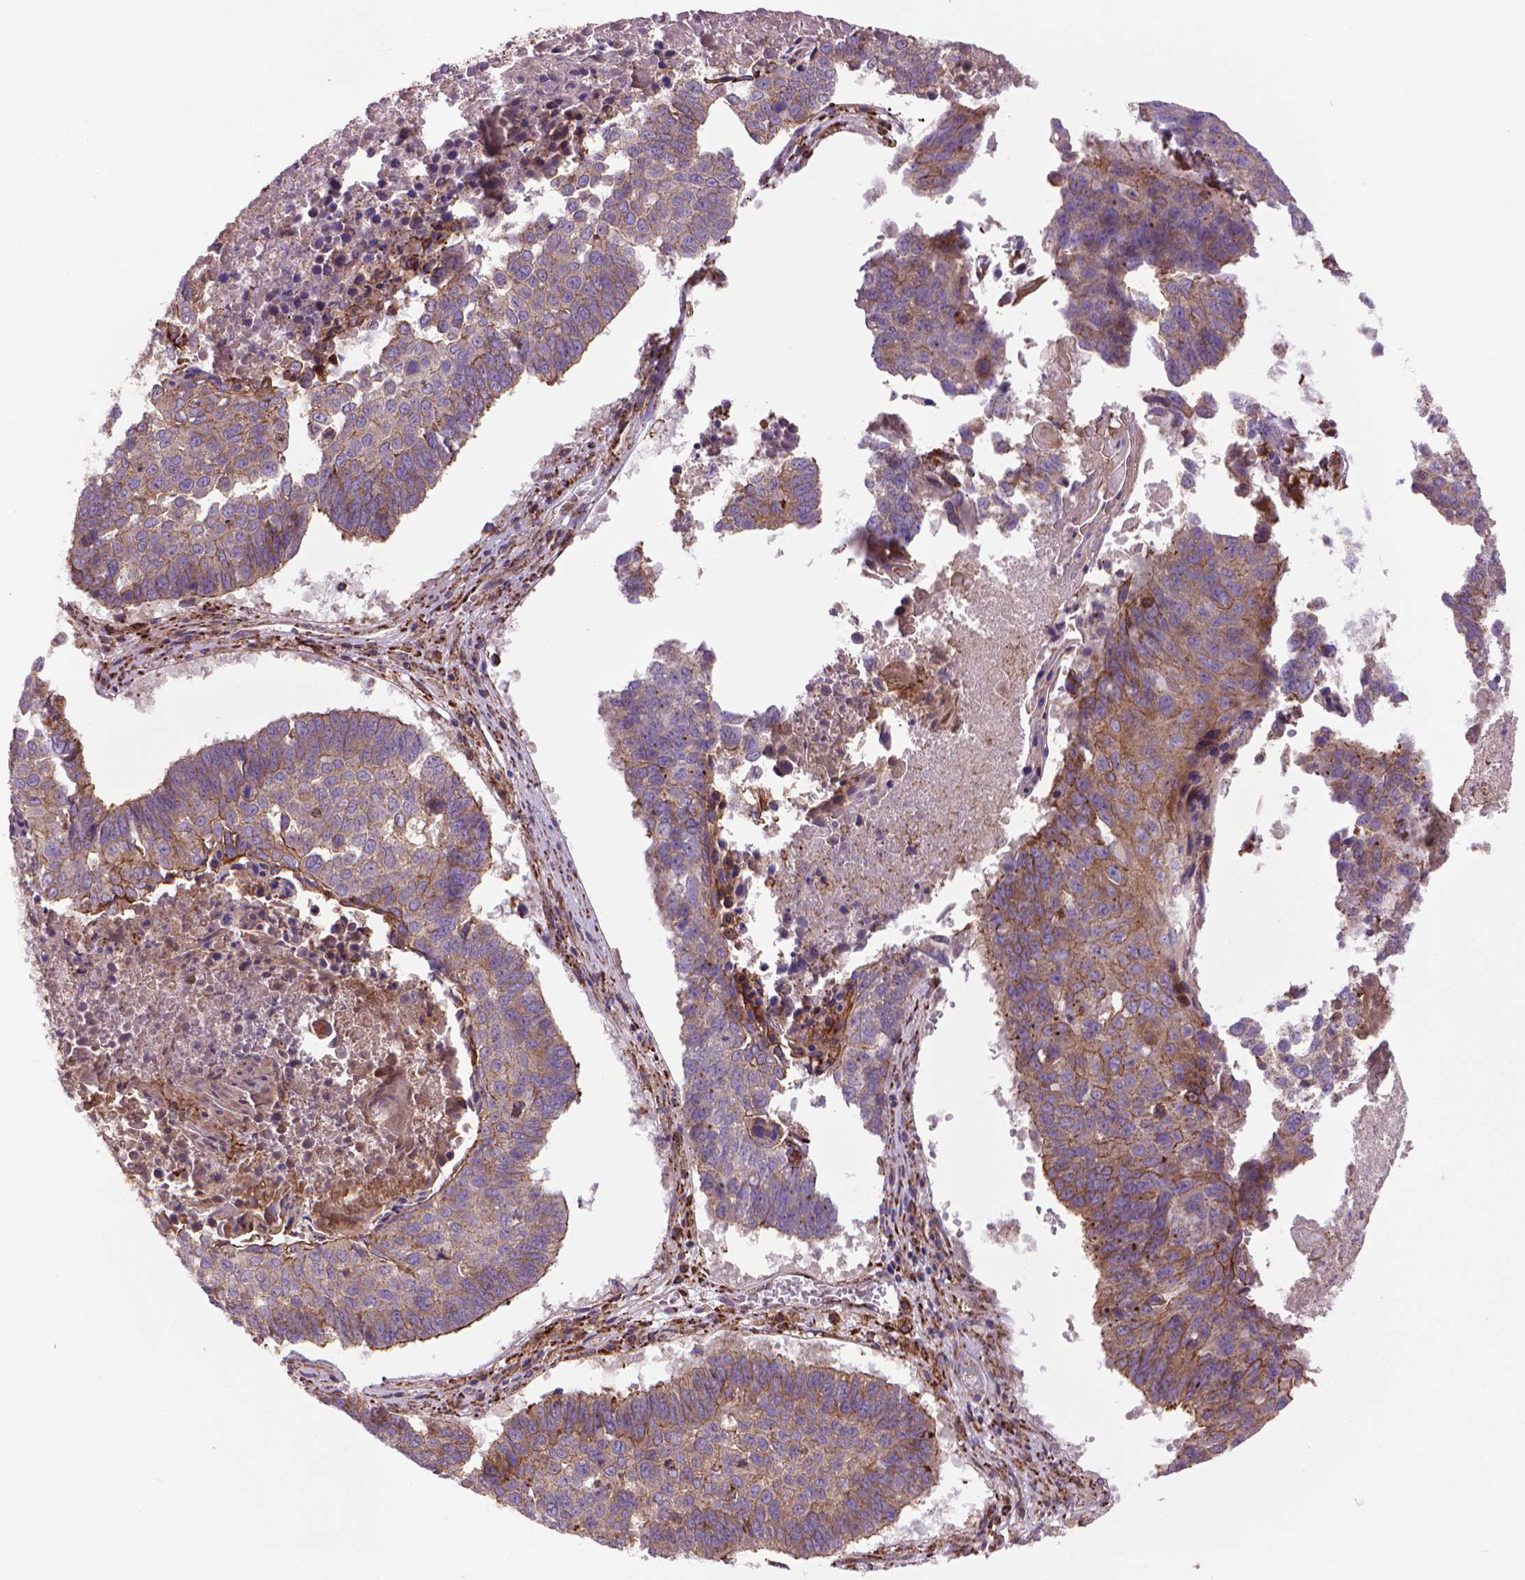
{"staining": {"intensity": "moderate", "quantity": "<25%", "location": "cytoplasmic/membranous"}, "tissue": "lung cancer", "cell_type": "Tumor cells", "image_type": "cancer", "snomed": [{"axis": "morphology", "description": "Squamous cell carcinoma, NOS"}, {"axis": "topography", "description": "Lung"}], "caption": "IHC staining of lung squamous cell carcinoma, which reveals low levels of moderate cytoplasmic/membranous staining in approximately <25% of tumor cells indicating moderate cytoplasmic/membranous protein positivity. The staining was performed using DAB (3,3'-diaminobenzidine) (brown) for protein detection and nuclei were counterstained in hematoxylin (blue).", "gene": "MYH14", "patient": {"sex": "male", "age": 73}}